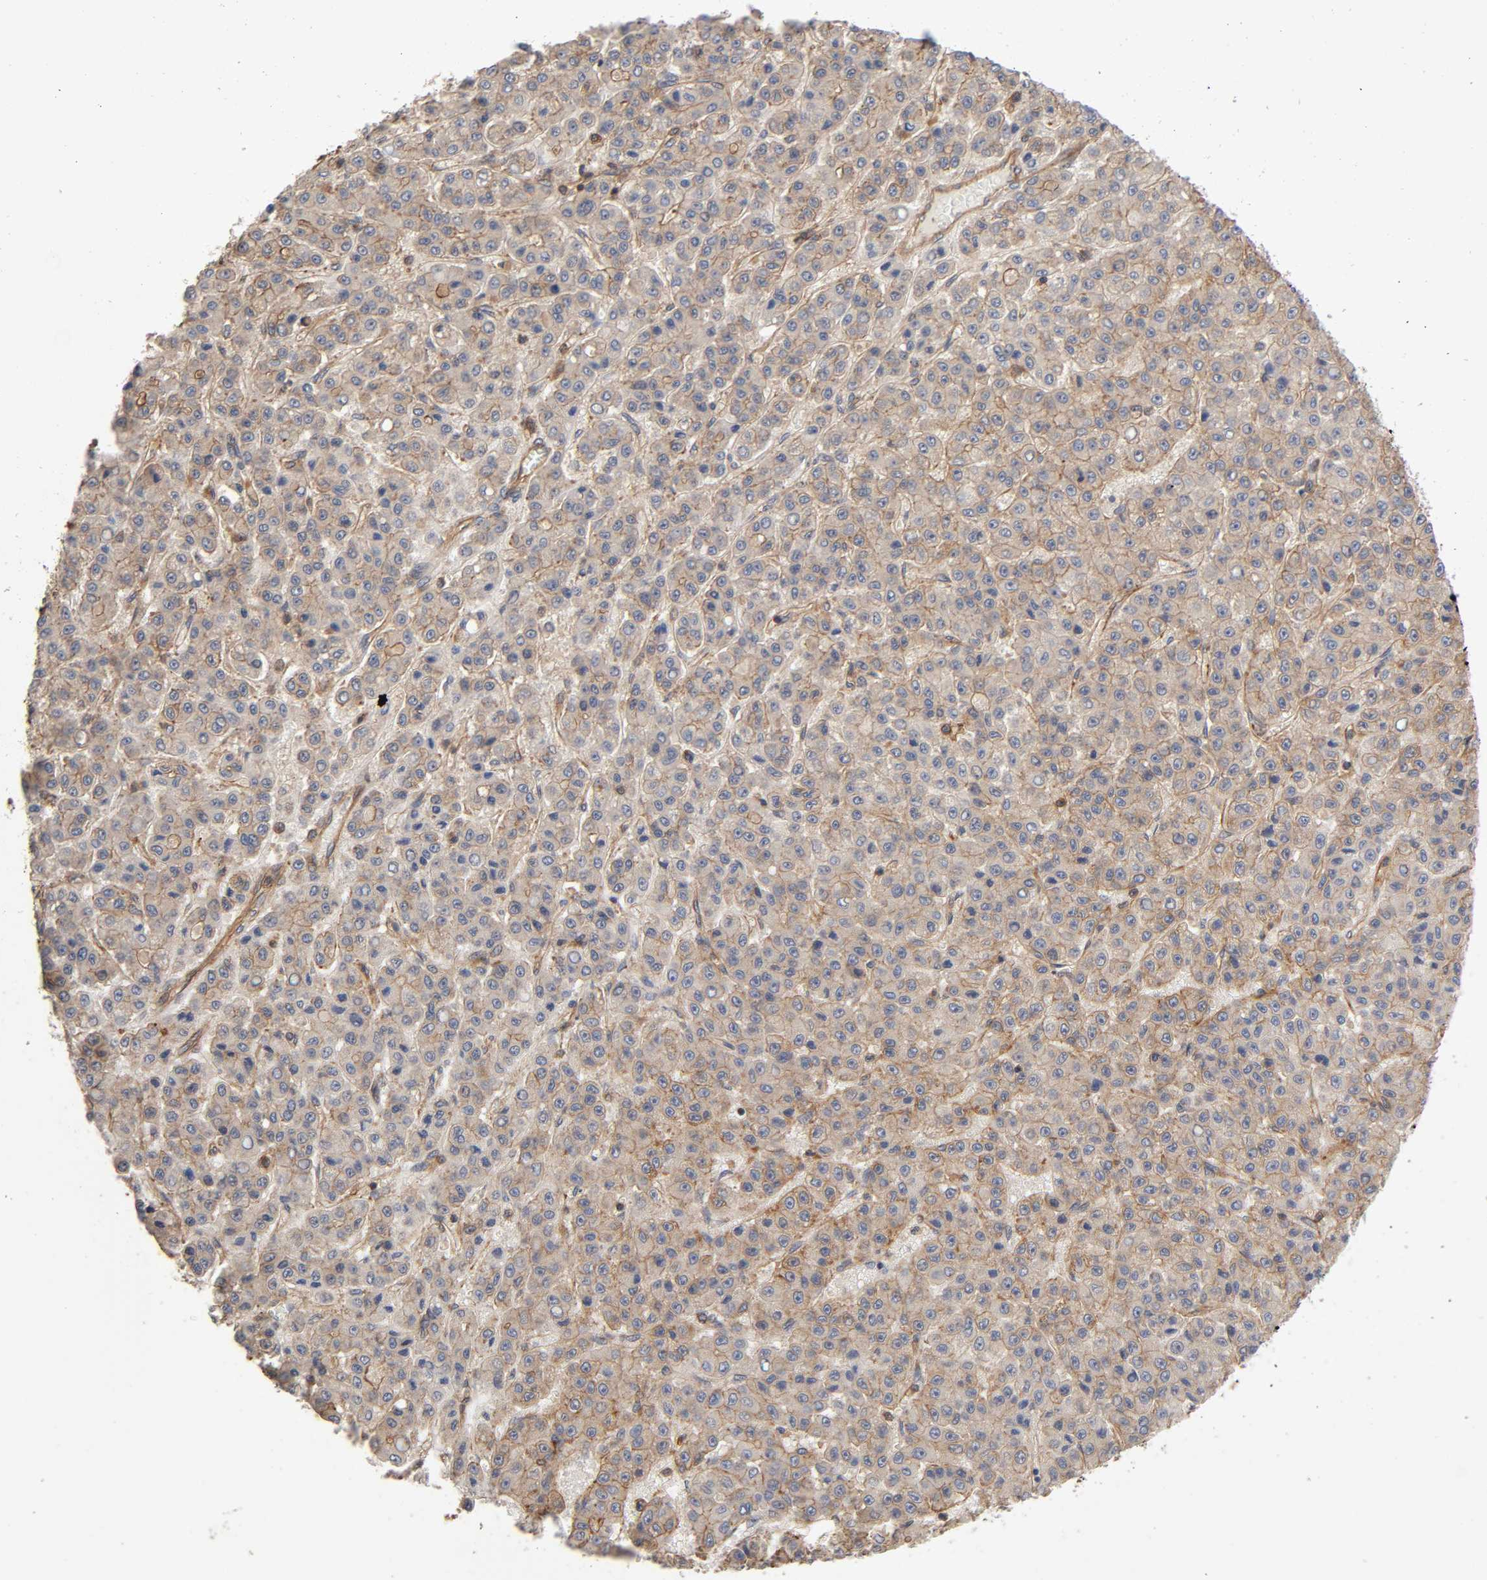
{"staining": {"intensity": "weak", "quantity": ">75%", "location": "cytoplasmic/membranous"}, "tissue": "liver cancer", "cell_type": "Tumor cells", "image_type": "cancer", "snomed": [{"axis": "morphology", "description": "Carcinoma, Hepatocellular, NOS"}, {"axis": "topography", "description": "Liver"}], "caption": "Approximately >75% of tumor cells in hepatocellular carcinoma (liver) display weak cytoplasmic/membranous protein staining as visualized by brown immunohistochemical staining.", "gene": "LAMTOR2", "patient": {"sex": "male", "age": 70}}